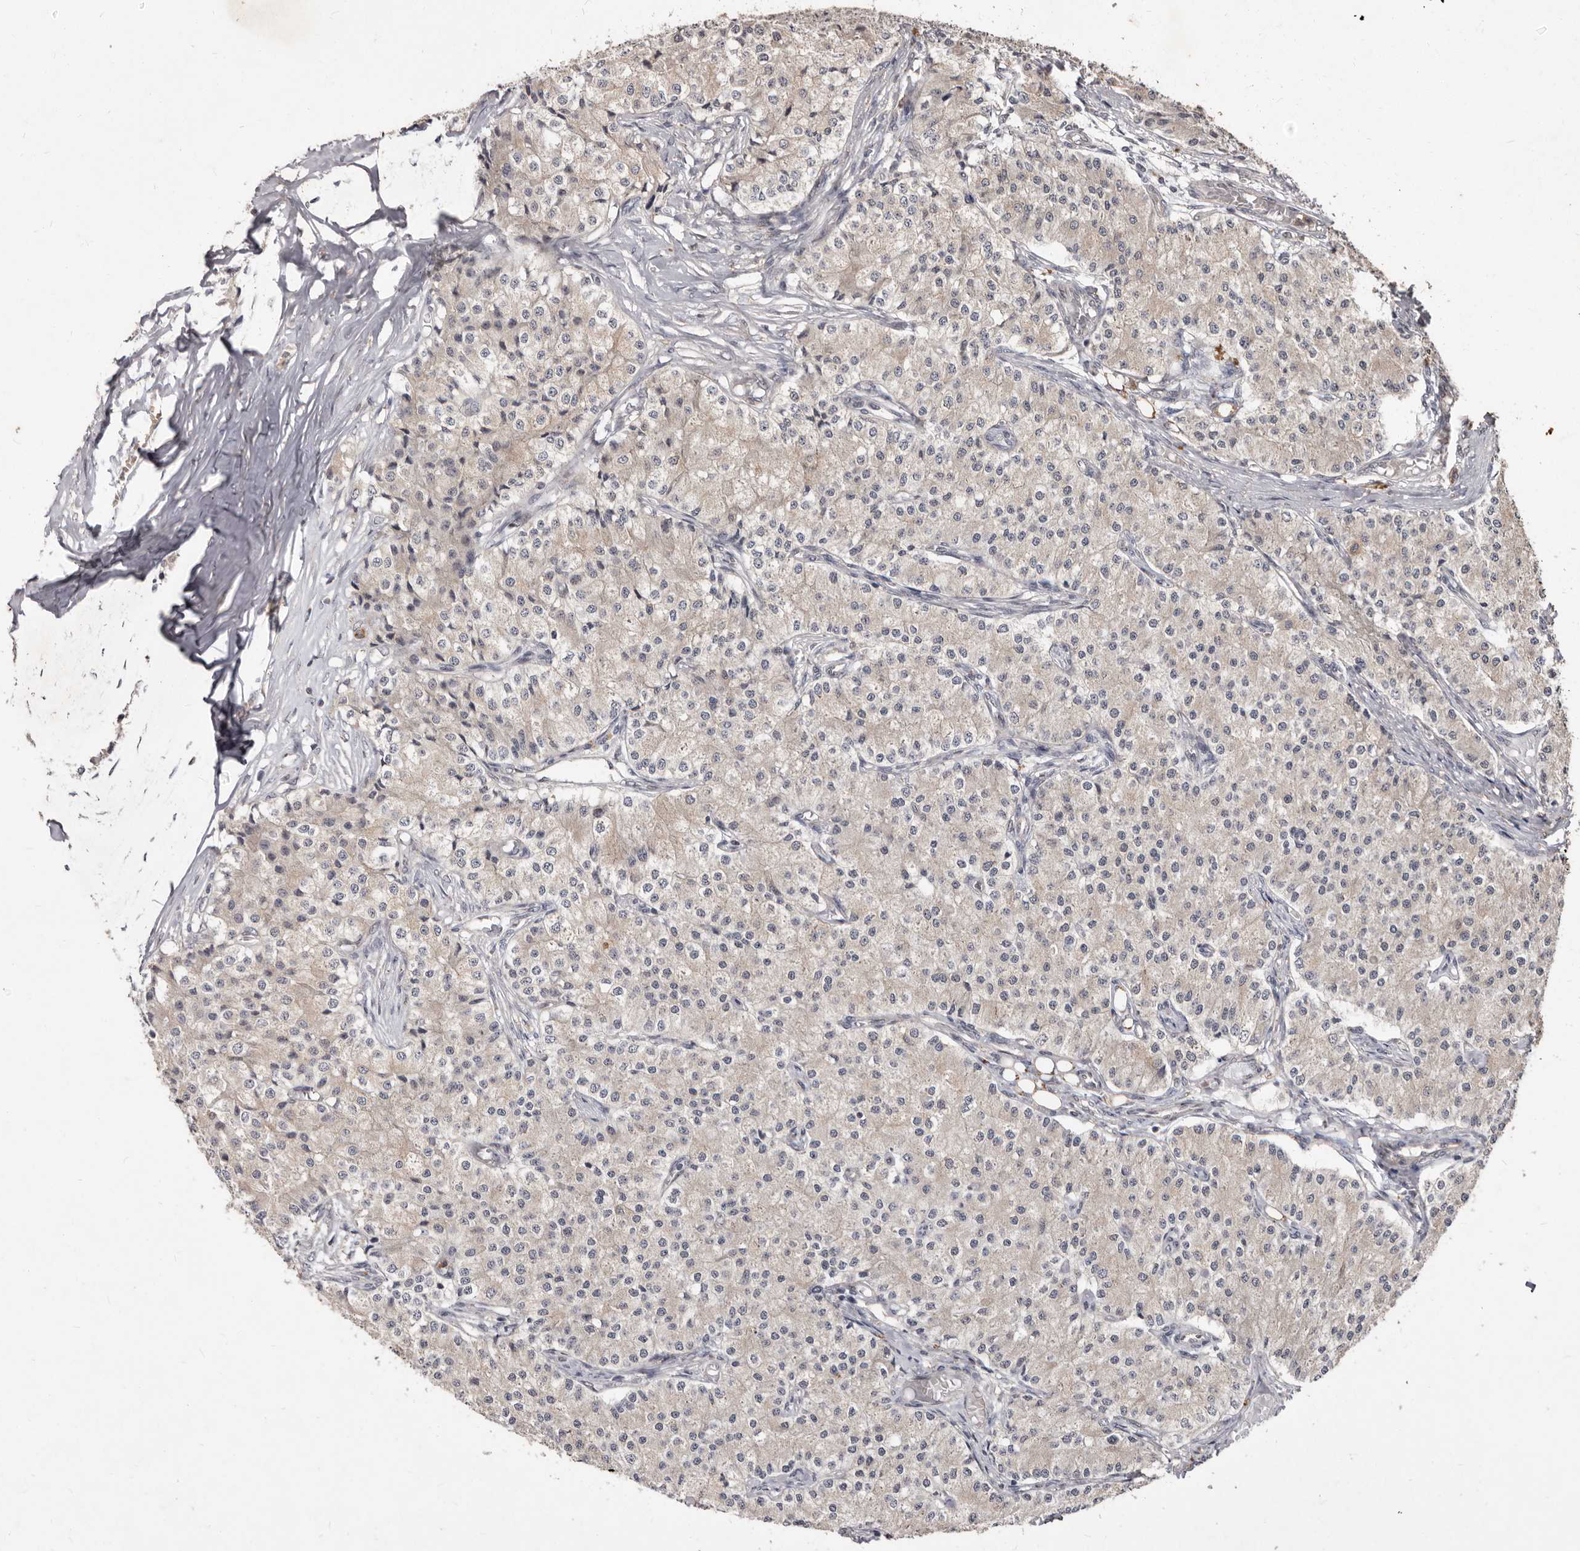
{"staining": {"intensity": "weak", "quantity": ">75%", "location": "cytoplasmic/membranous"}, "tissue": "carcinoid", "cell_type": "Tumor cells", "image_type": "cancer", "snomed": [{"axis": "morphology", "description": "Carcinoid, malignant, NOS"}, {"axis": "topography", "description": "Colon"}], "caption": "This is a photomicrograph of immunohistochemistry staining of malignant carcinoid, which shows weak staining in the cytoplasmic/membranous of tumor cells.", "gene": "ACLY", "patient": {"sex": "female", "age": 52}}